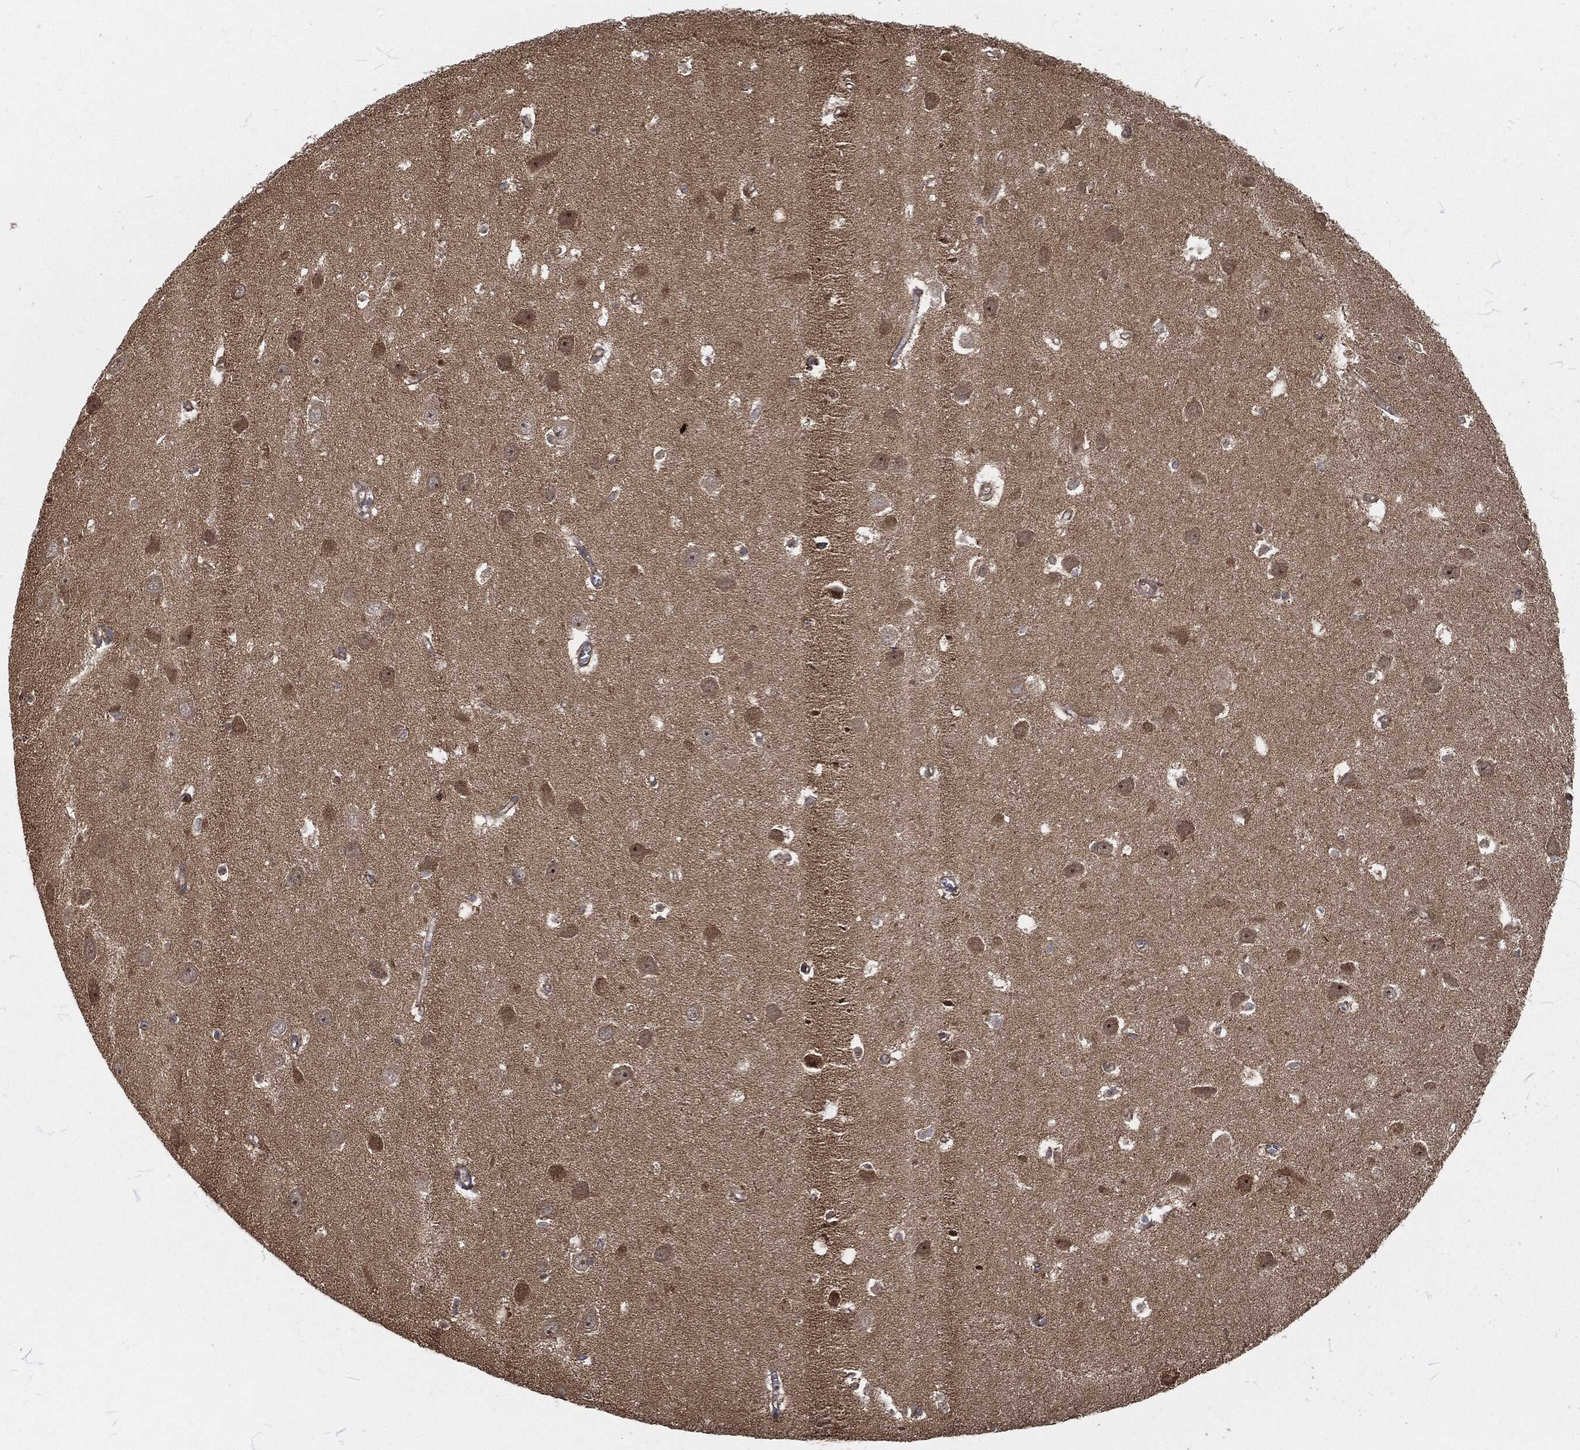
{"staining": {"intensity": "negative", "quantity": "none", "location": "none"}, "tissue": "hippocampus", "cell_type": "Glial cells", "image_type": "normal", "snomed": [{"axis": "morphology", "description": "Normal tissue, NOS"}, {"axis": "topography", "description": "Hippocampus"}], "caption": "Immunohistochemical staining of benign hippocampus reveals no significant expression in glial cells. The staining is performed using DAB brown chromogen with nuclei counter-stained in using hematoxylin.", "gene": "RFTN1", "patient": {"sex": "female", "age": 64}}